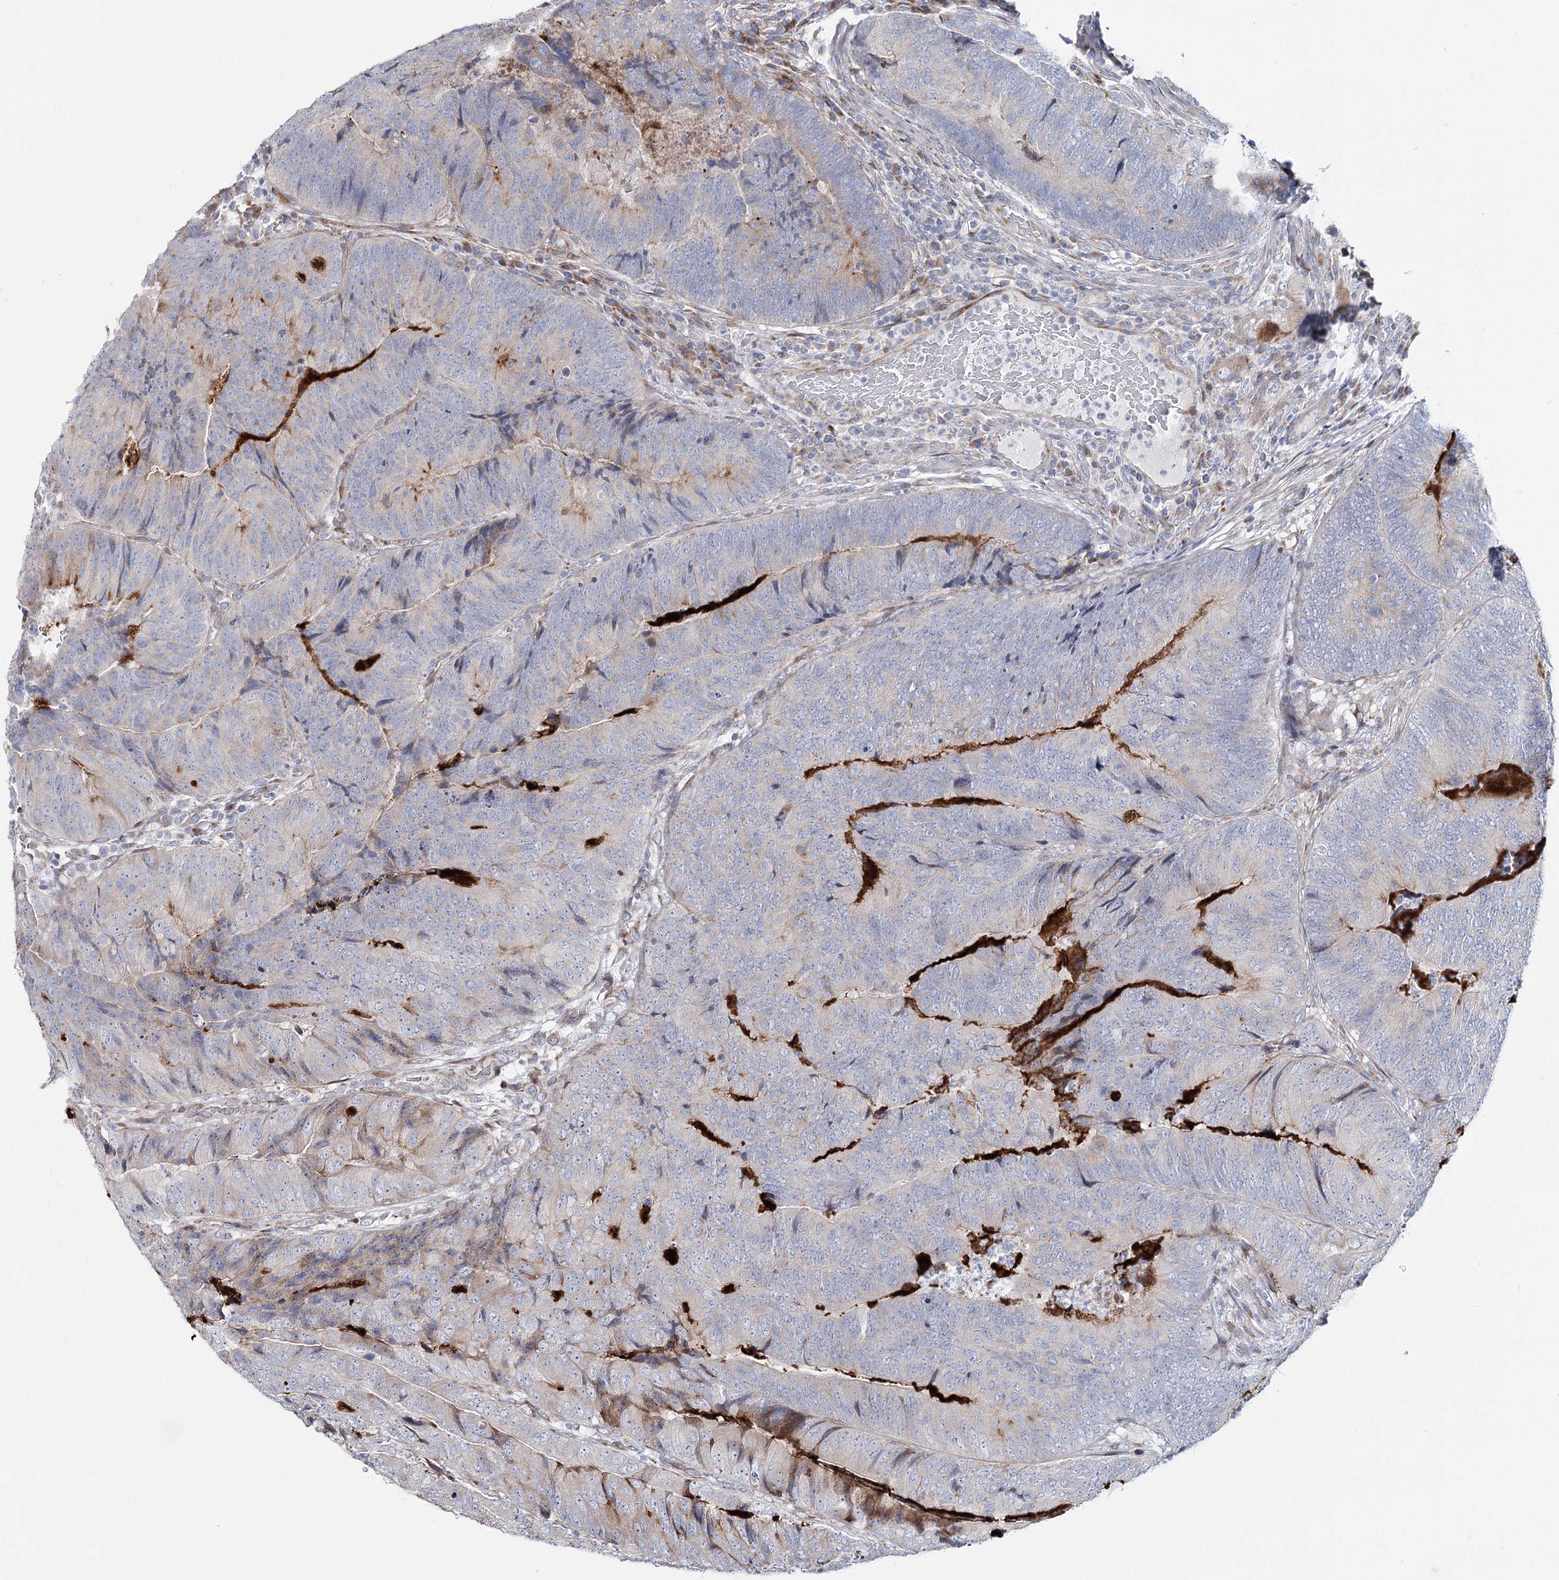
{"staining": {"intensity": "weak", "quantity": "<25%", "location": "cytoplasmic/membranous"}, "tissue": "colorectal cancer", "cell_type": "Tumor cells", "image_type": "cancer", "snomed": [{"axis": "morphology", "description": "Adenocarcinoma, NOS"}, {"axis": "topography", "description": "Colon"}], "caption": "Tumor cells are negative for brown protein staining in adenocarcinoma (colorectal).", "gene": "CPLANE1", "patient": {"sex": "female", "age": 67}}